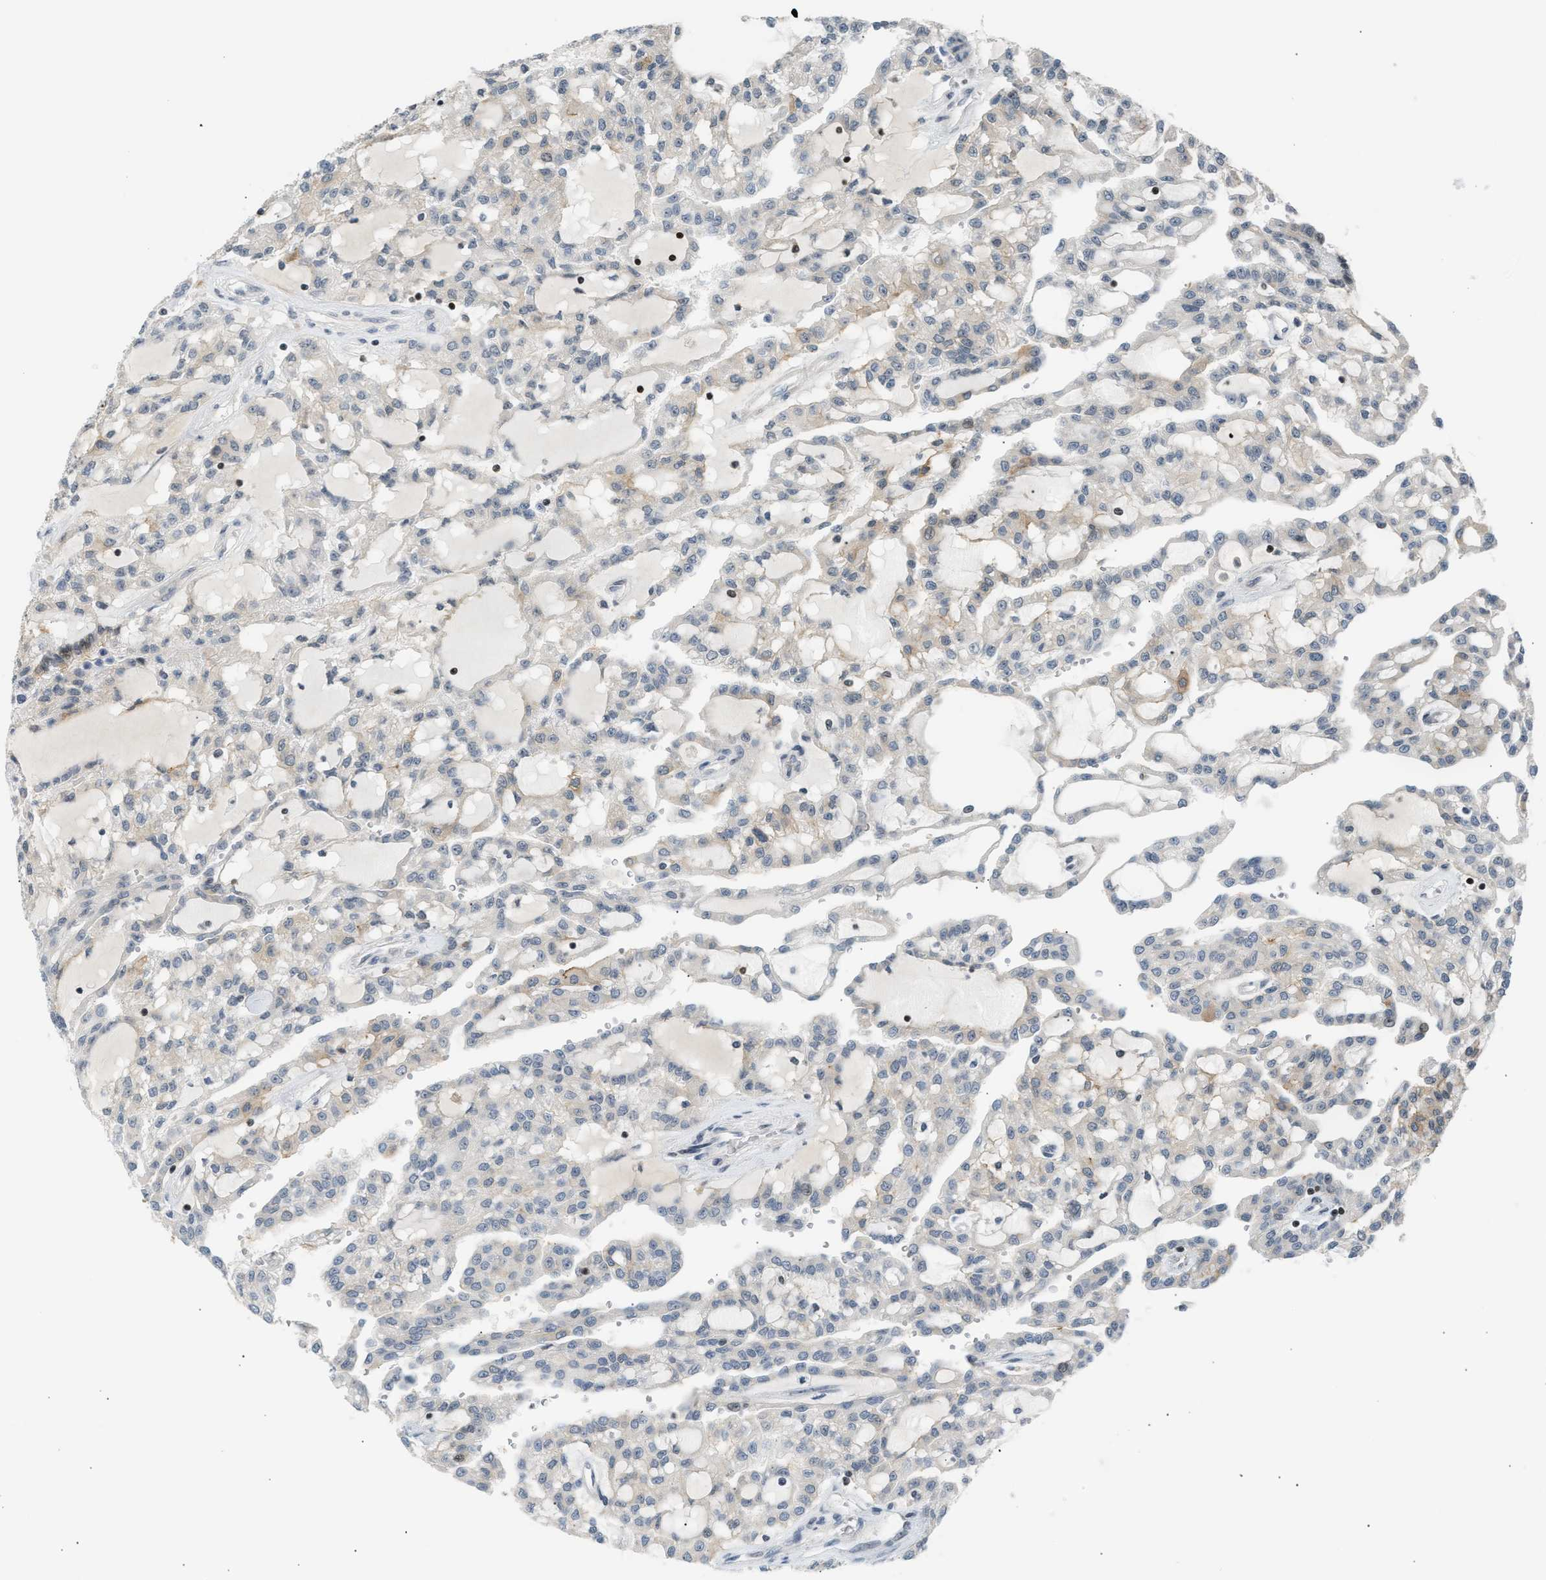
{"staining": {"intensity": "weak", "quantity": "<25%", "location": "cytoplasmic/membranous"}, "tissue": "renal cancer", "cell_type": "Tumor cells", "image_type": "cancer", "snomed": [{"axis": "morphology", "description": "Adenocarcinoma, NOS"}, {"axis": "topography", "description": "Kidney"}], "caption": "There is no significant expression in tumor cells of adenocarcinoma (renal).", "gene": "NPS", "patient": {"sex": "male", "age": 63}}